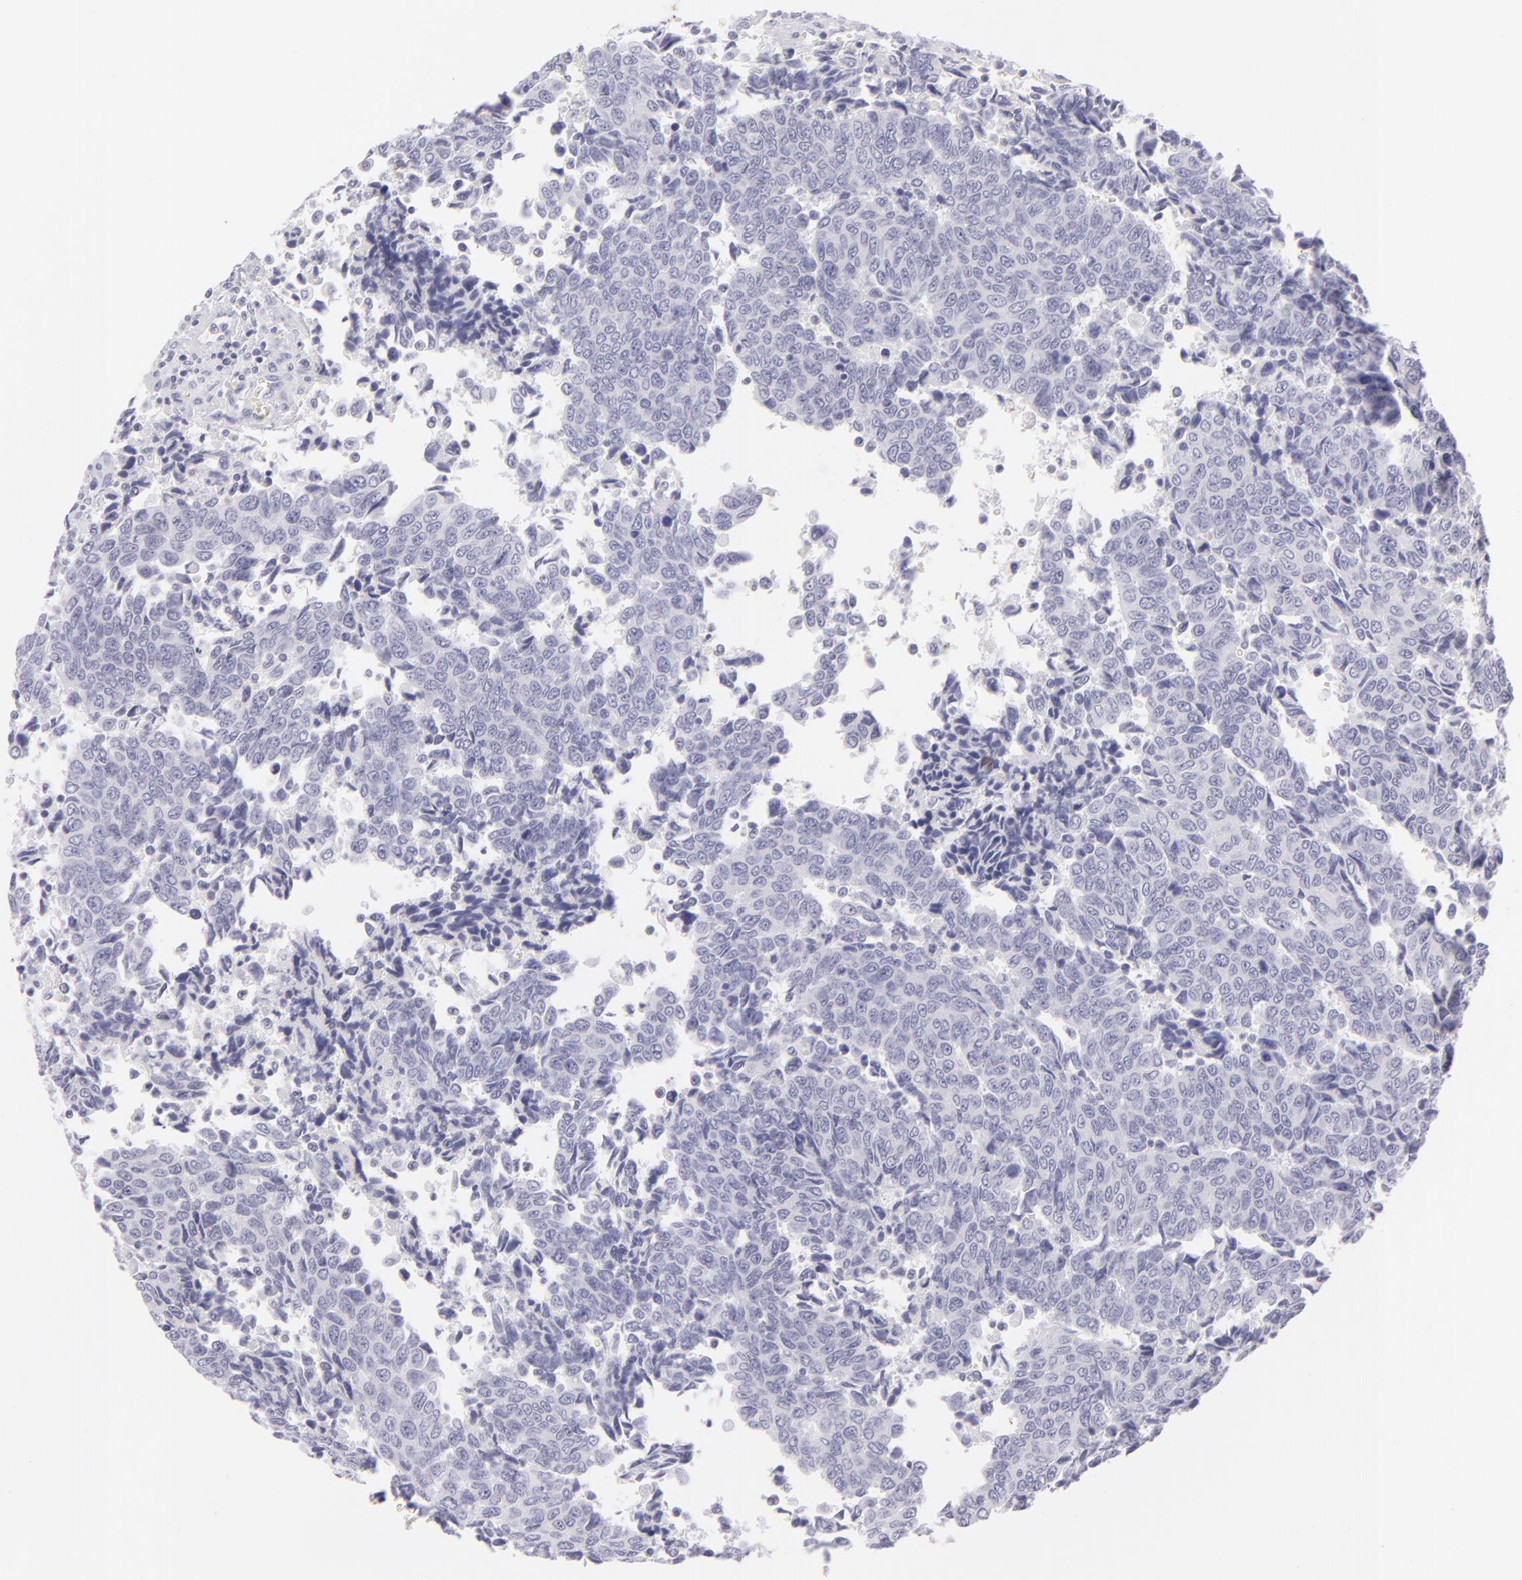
{"staining": {"intensity": "negative", "quantity": "none", "location": "none"}, "tissue": "urothelial cancer", "cell_type": "Tumor cells", "image_type": "cancer", "snomed": [{"axis": "morphology", "description": "Urothelial carcinoma, High grade"}, {"axis": "topography", "description": "Urinary bladder"}], "caption": "Tumor cells are negative for brown protein staining in high-grade urothelial carcinoma. The staining was performed using DAB (3,3'-diaminobenzidine) to visualize the protein expression in brown, while the nuclei were stained in blue with hematoxylin (Magnification: 20x).", "gene": "FCER2", "patient": {"sex": "male", "age": 86}}